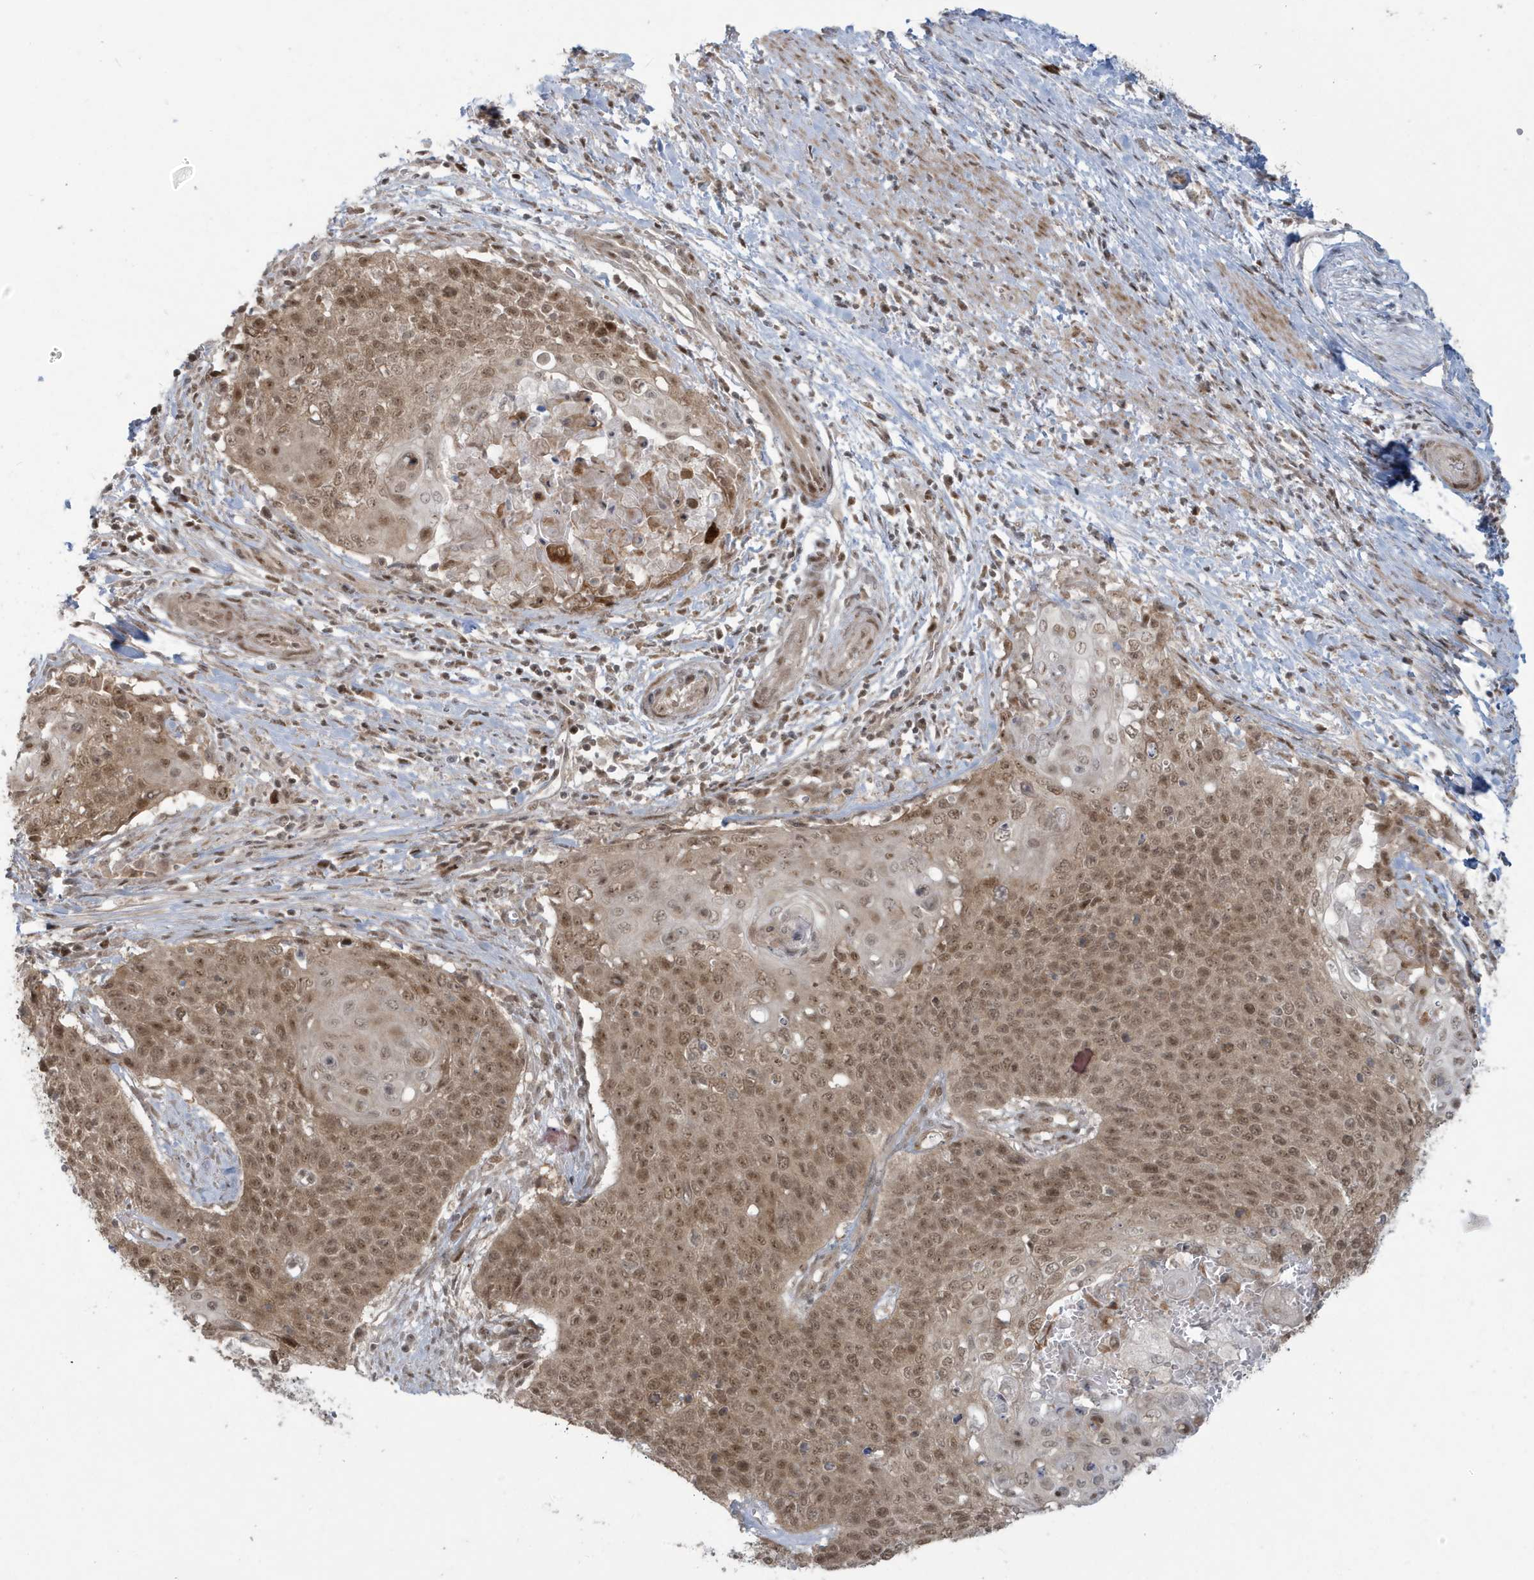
{"staining": {"intensity": "moderate", "quantity": ">75%", "location": "cytoplasmic/membranous,nuclear"}, "tissue": "cervical cancer", "cell_type": "Tumor cells", "image_type": "cancer", "snomed": [{"axis": "morphology", "description": "Squamous cell carcinoma, NOS"}, {"axis": "topography", "description": "Cervix"}], "caption": "A histopathology image of cervical cancer stained for a protein exhibits moderate cytoplasmic/membranous and nuclear brown staining in tumor cells.", "gene": "C1orf52", "patient": {"sex": "female", "age": 39}}